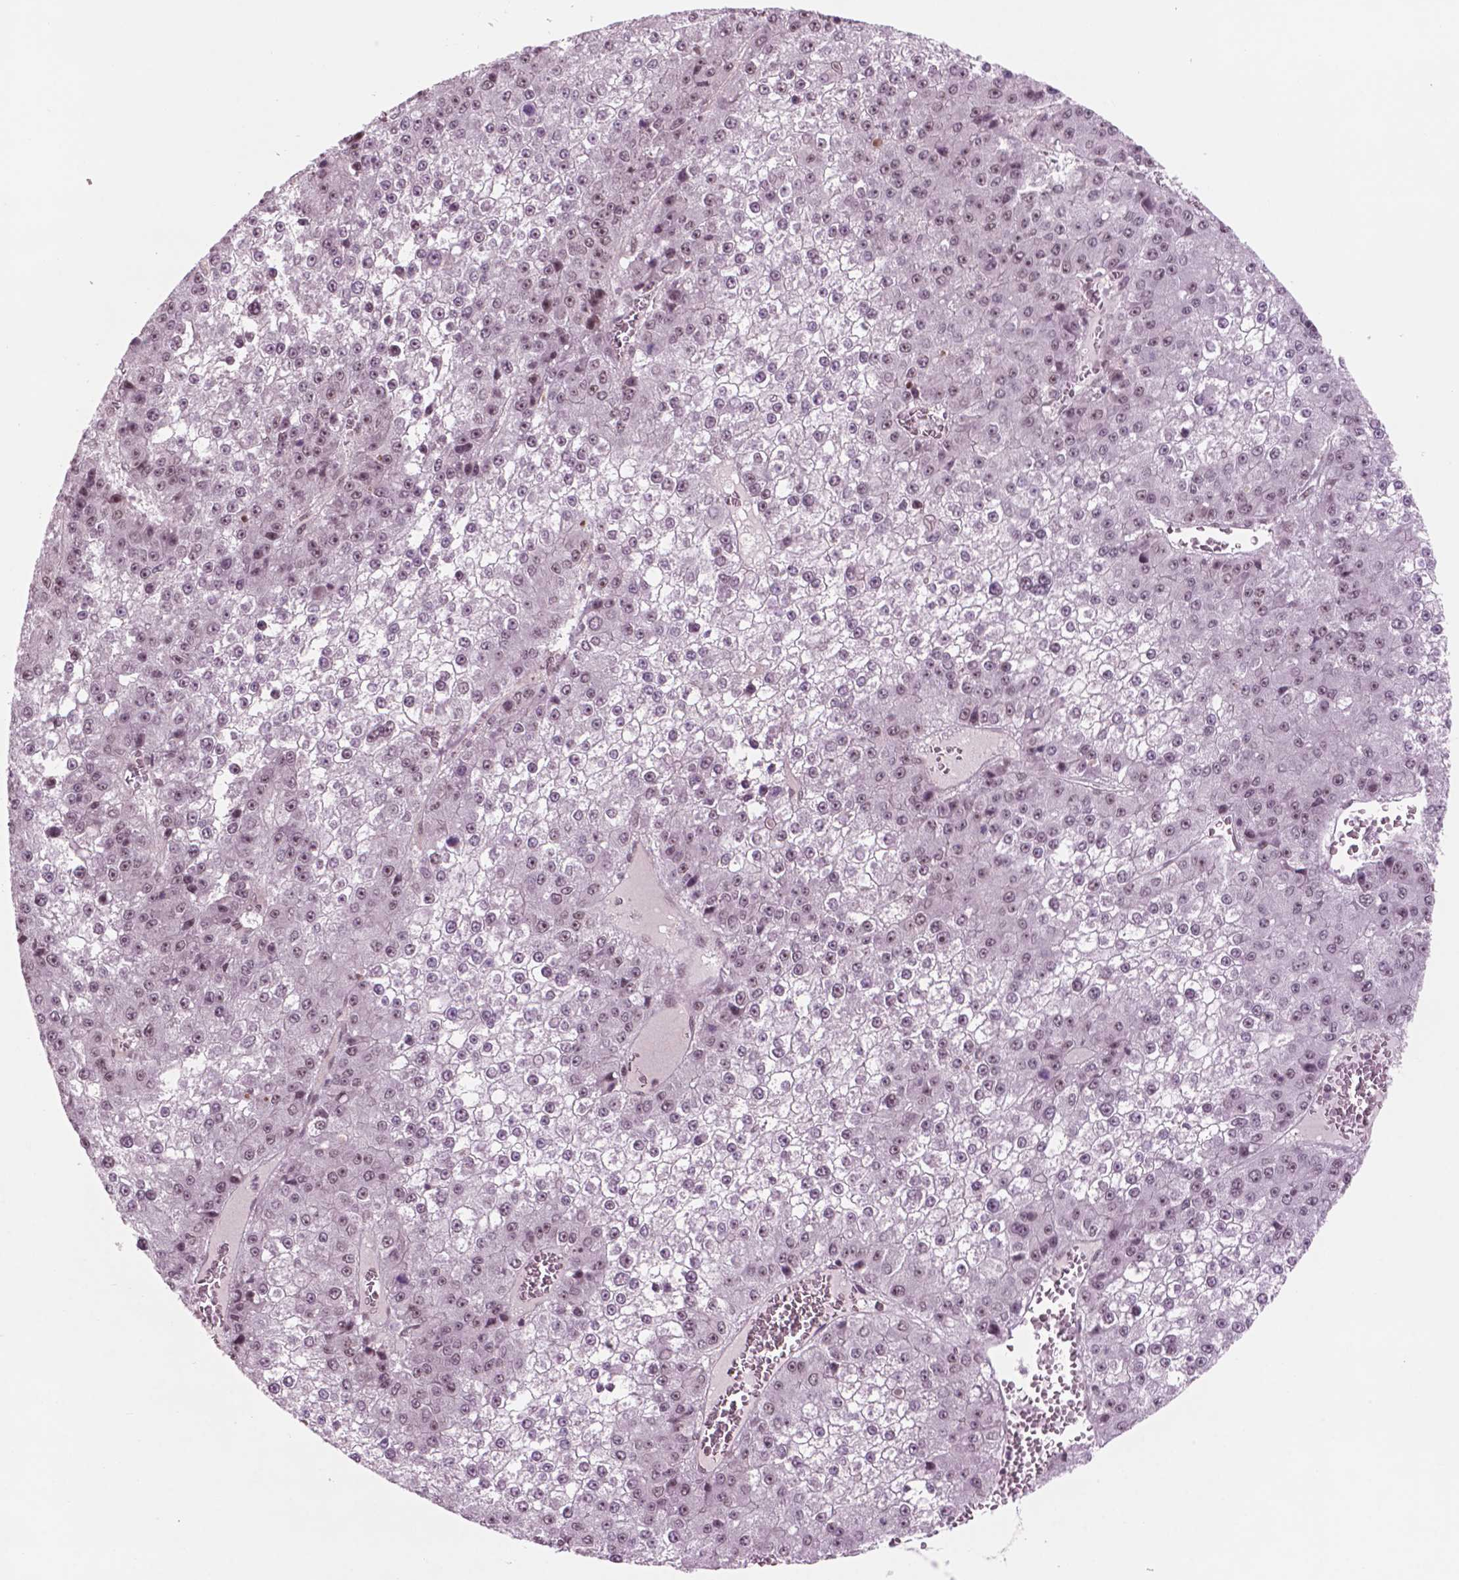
{"staining": {"intensity": "weak", "quantity": "25%-75%", "location": "nuclear"}, "tissue": "liver cancer", "cell_type": "Tumor cells", "image_type": "cancer", "snomed": [{"axis": "morphology", "description": "Carcinoma, Hepatocellular, NOS"}, {"axis": "topography", "description": "Liver"}], "caption": "Human hepatocellular carcinoma (liver) stained with a protein marker reveals weak staining in tumor cells.", "gene": "POLR2E", "patient": {"sex": "female", "age": 73}}